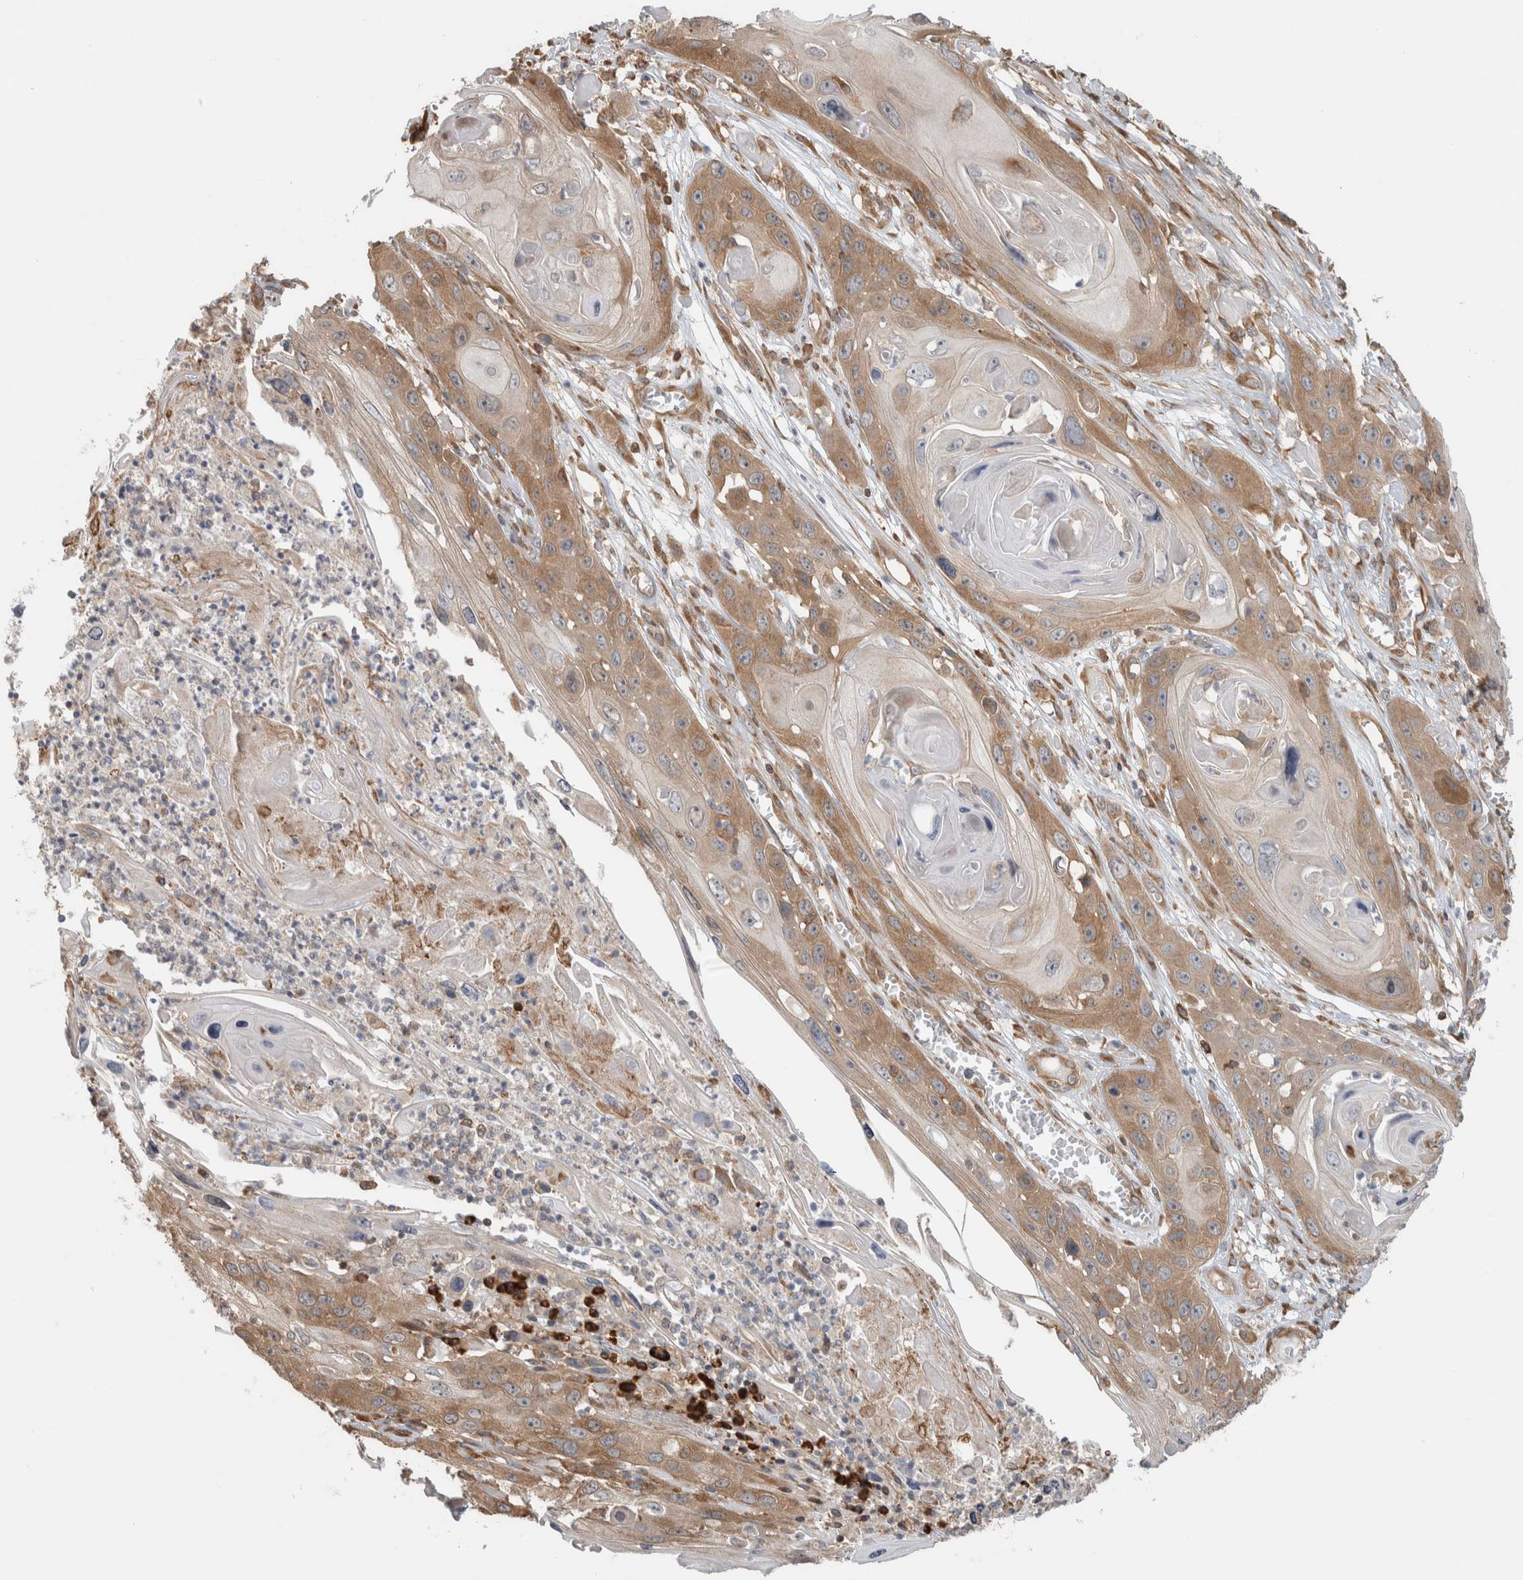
{"staining": {"intensity": "moderate", "quantity": "25%-75%", "location": "cytoplasmic/membranous"}, "tissue": "skin cancer", "cell_type": "Tumor cells", "image_type": "cancer", "snomed": [{"axis": "morphology", "description": "Squamous cell carcinoma, NOS"}, {"axis": "topography", "description": "Skin"}], "caption": "A brown stain labels moderate cytoplasmic/membranous positivity of a protein in skin cancer tumor cells.", "gene": "CNTROB", "patient": {"sex": "male", "age": 55}}